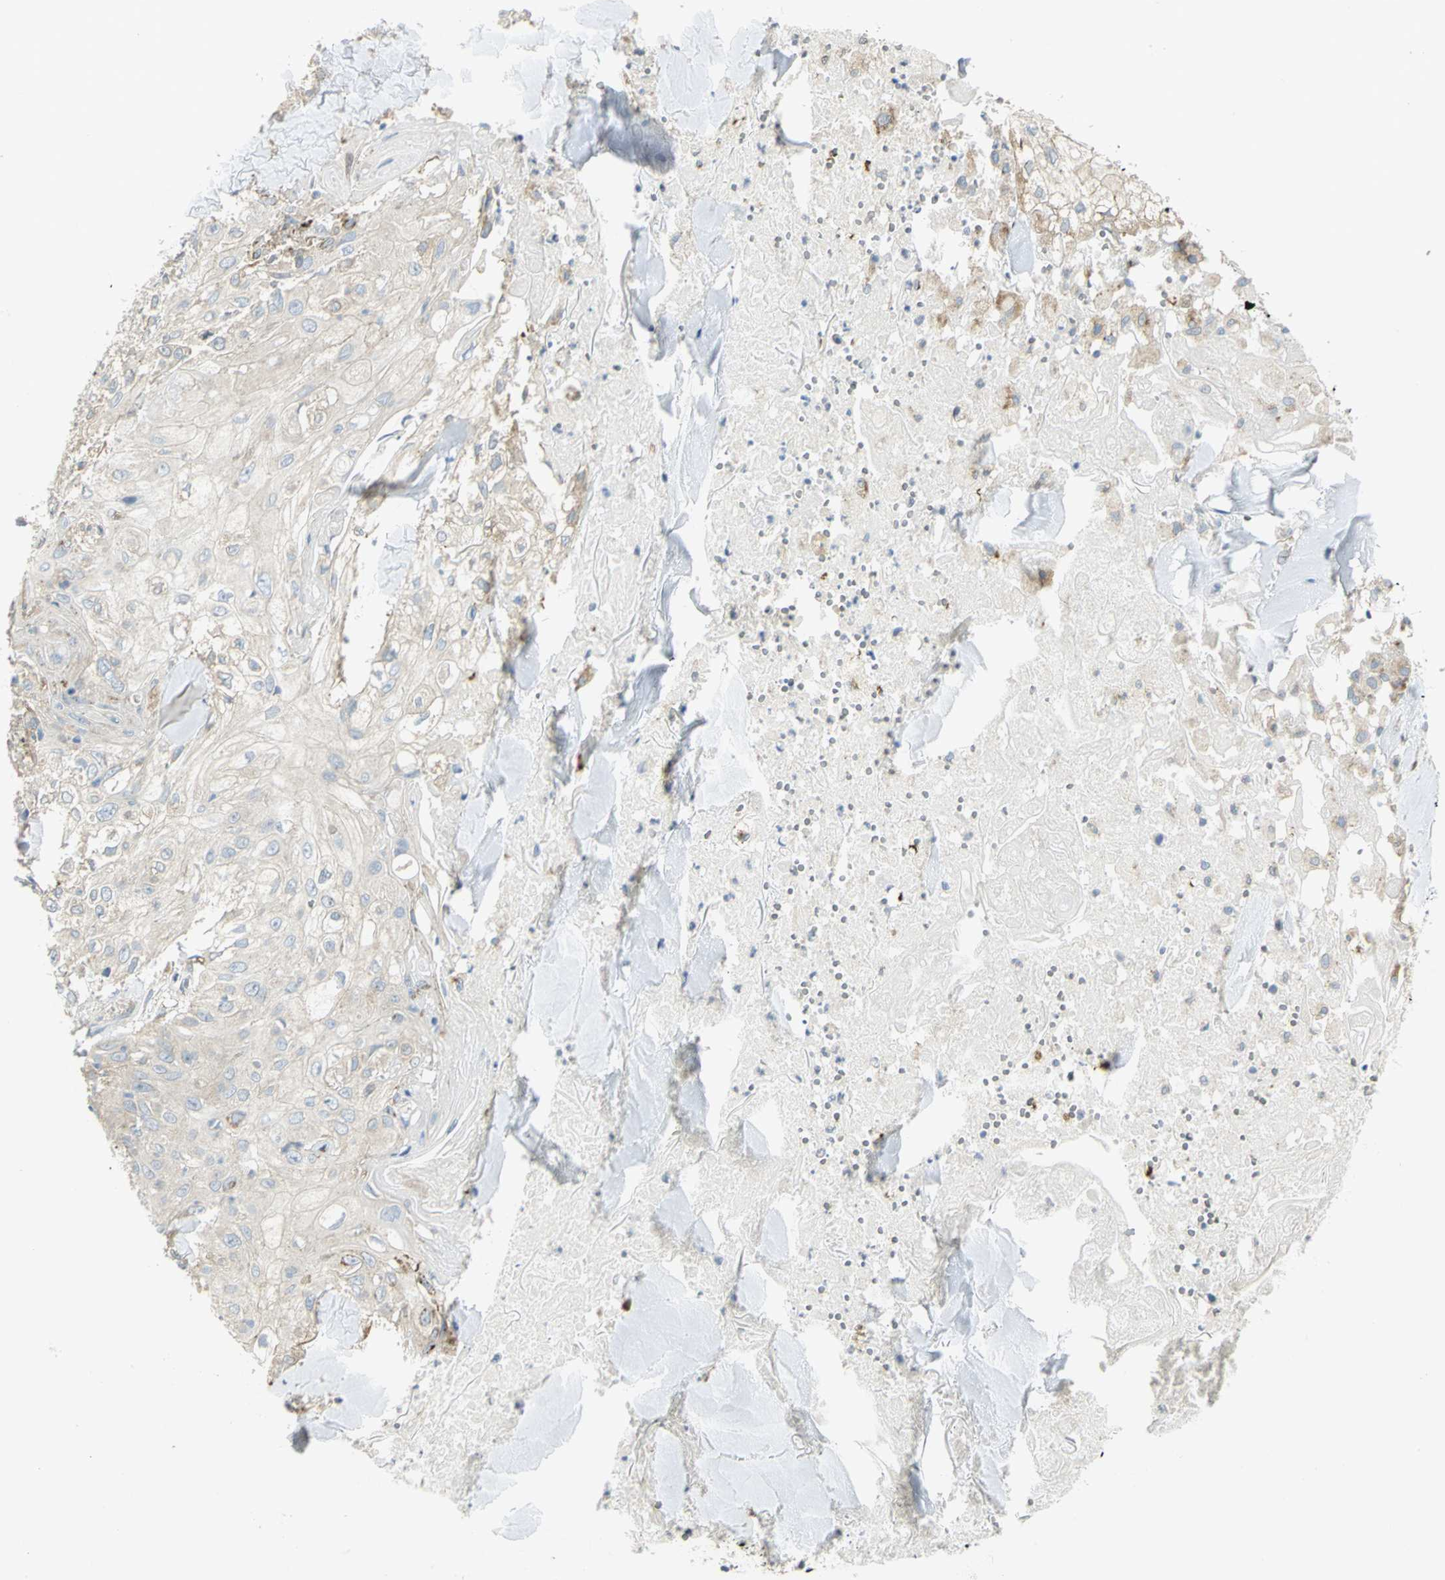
{"staining": {"intensity": "negative", "quantity": "none", "location": "none"}, "tissue": "skin cancer", "cell_type": "Tumor cells", "image_type": "cancer", "snomed": [{"axis": "morphology", "description": "Squamous cell carcinoma, NOS"}, {"axis": "topography", "description": "Skin"}], "caption": "Immunohistochemical staining of human skin cancer (squamous cell carcinoma) displays no significant positivity in tumor cells.", "gene": "ANK1", "patient": {"sex": "male", "age": 86}}